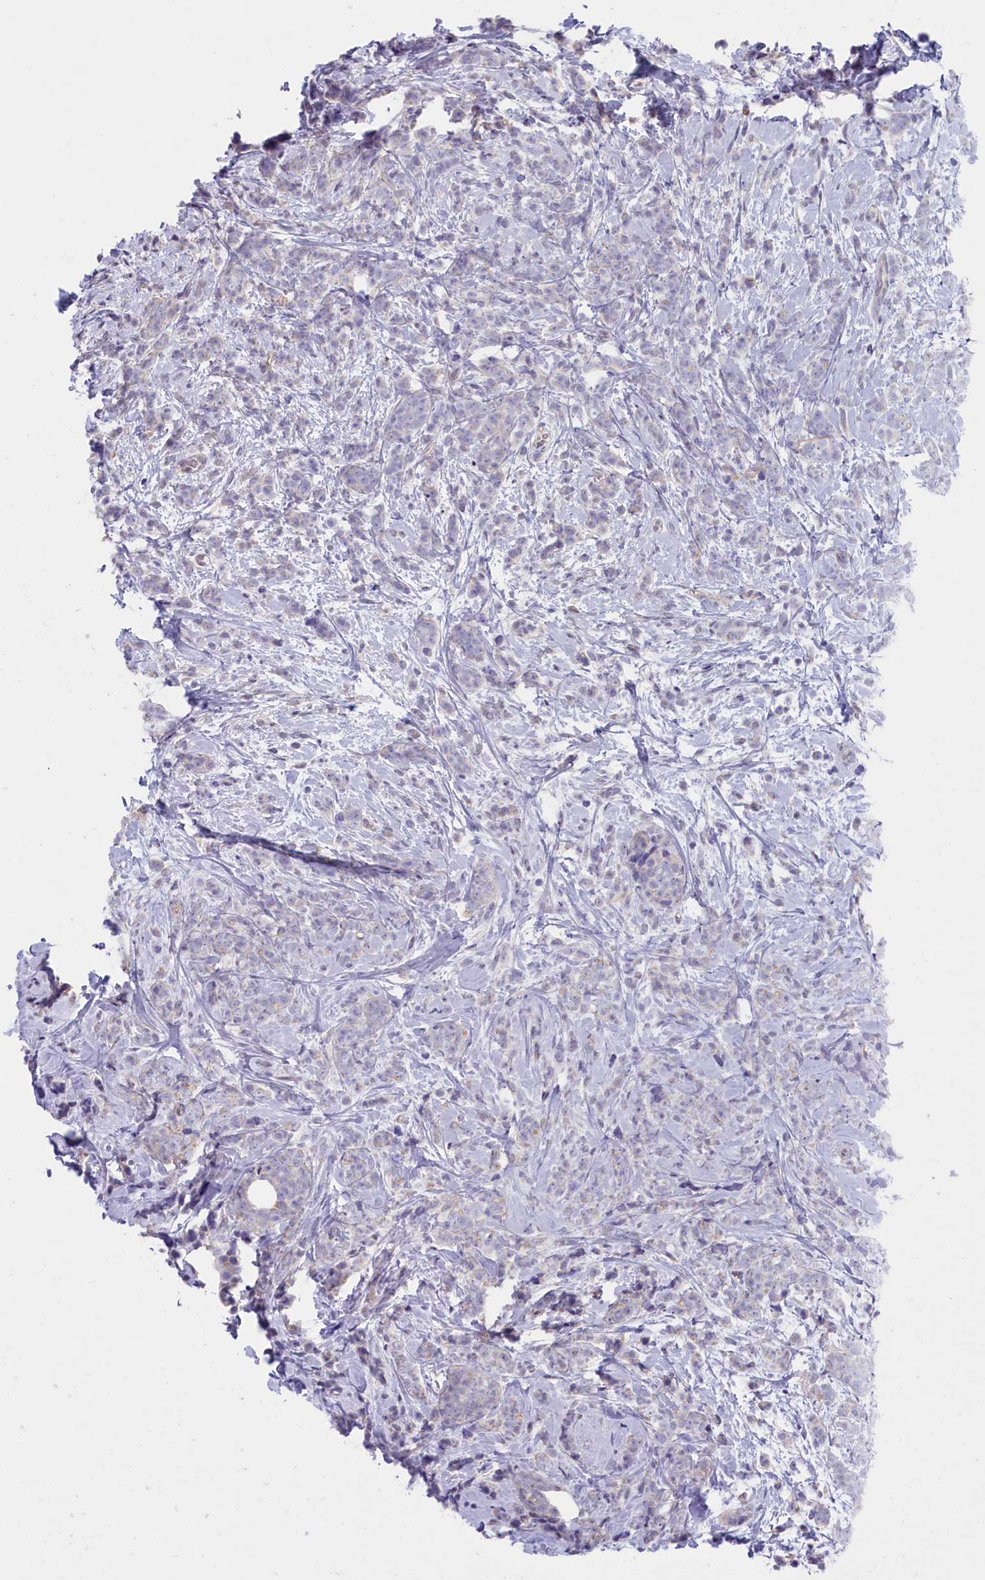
{"staining": {"intensity": "negative", "quantity": "none", "location": "none"}, "tissue": "breast cancer", "cell_type": "Tumor cells", "image_type": "cancer", "snomed": [{"axis": "morphology", "description": "Lobular carcinoma"}, {"axis": "topography", "description": "Breast"}], "caption": "IHC of human breast cancer (lobular carcinoma) shows no expression in tumor cells.", "gene": "ZSWIM4", "patient": {"sex": "female", "age": 58}}